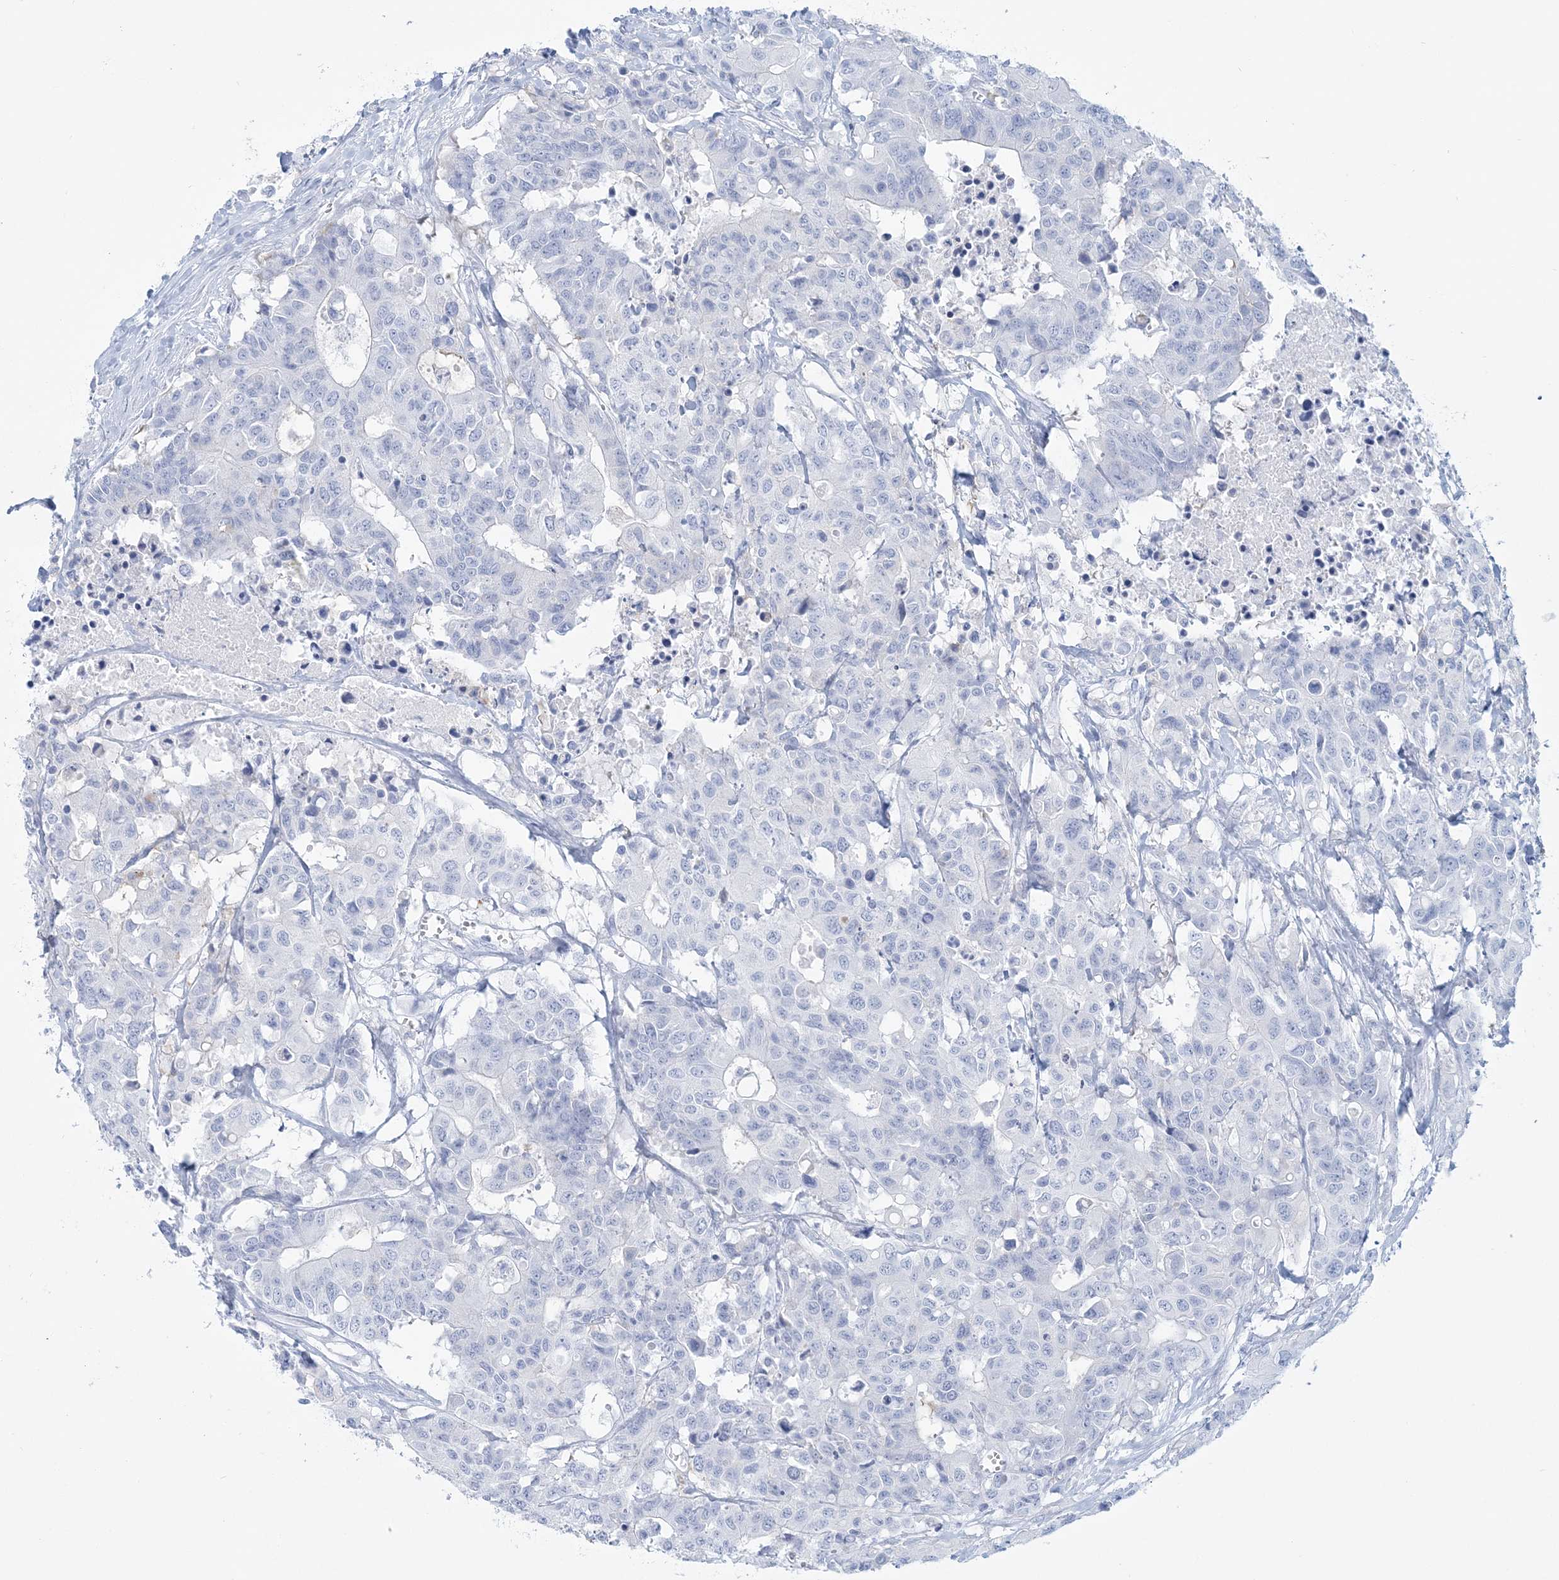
{"staining": {"intensity": "negative", "quantity": "none", "location": "none"}, "tissue": "colorectal cancer", "cell_type": "Tumor cells", "image_type": "cancer", "snomed": [{"axis": "morphology", "description": "Adenocarcinoma, NOS"}, {"axis": "topography", "description": "Colon"}], "caption": "Immunohistochemical staining of human adenocarcinoma (colorectal) exhibits no significant staining in tumor cells. (DAB (3,3'-diaminobenzidine) immunohistochemistry (IHC) visualized using brightfield microscopy, high magnification).", "gene": "ADGB", "patient": {"sex": "male", "age": 77}}